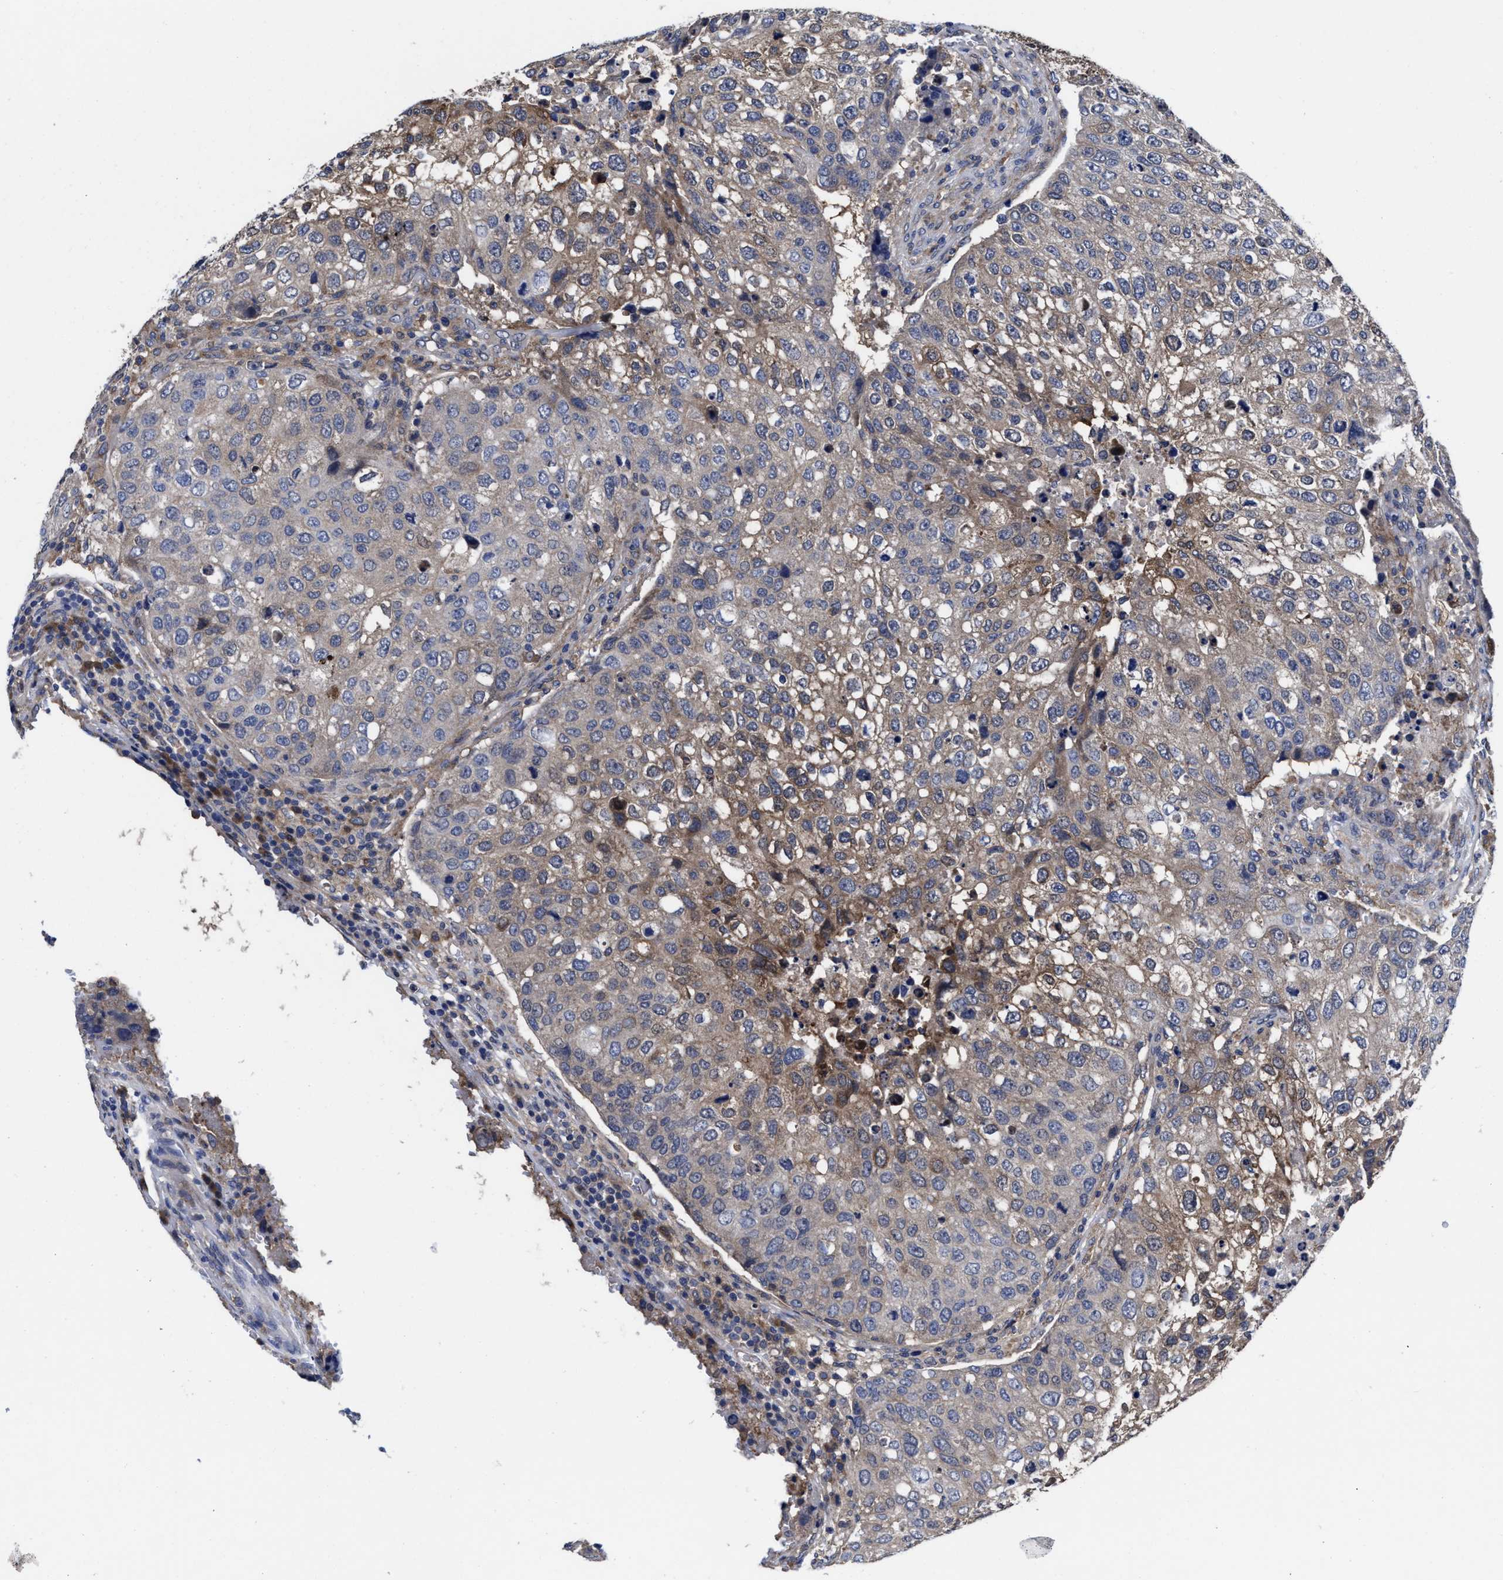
{"staining": {"intensity": "moderate", "quantity": "25%-75%", "location": "cytoplasmic/membranous"}, "tissue": "urothelial cancer", "cell_type": "Tumor cells", "image_type": "cancer", "snomed": [{"axis": "morphology", "description": "Urothelial carcinoma, High grade"}, {"axis": "topography", "description": "Lymph node"}, {"axis": "topography", "description": "Urinary bladder"}], "caption": "A brown stain labels moderate cytoplasmic/membranous staining of a protein in human urothelial carcinoma (high-grade) tumor cells. The staining was performed using DAB, with brown indicating positive protein expression. Nuclei are stained blue with hematoxylin.", "gene": "TXNDC17", "patient": {"sex": "male", "age": 51}}